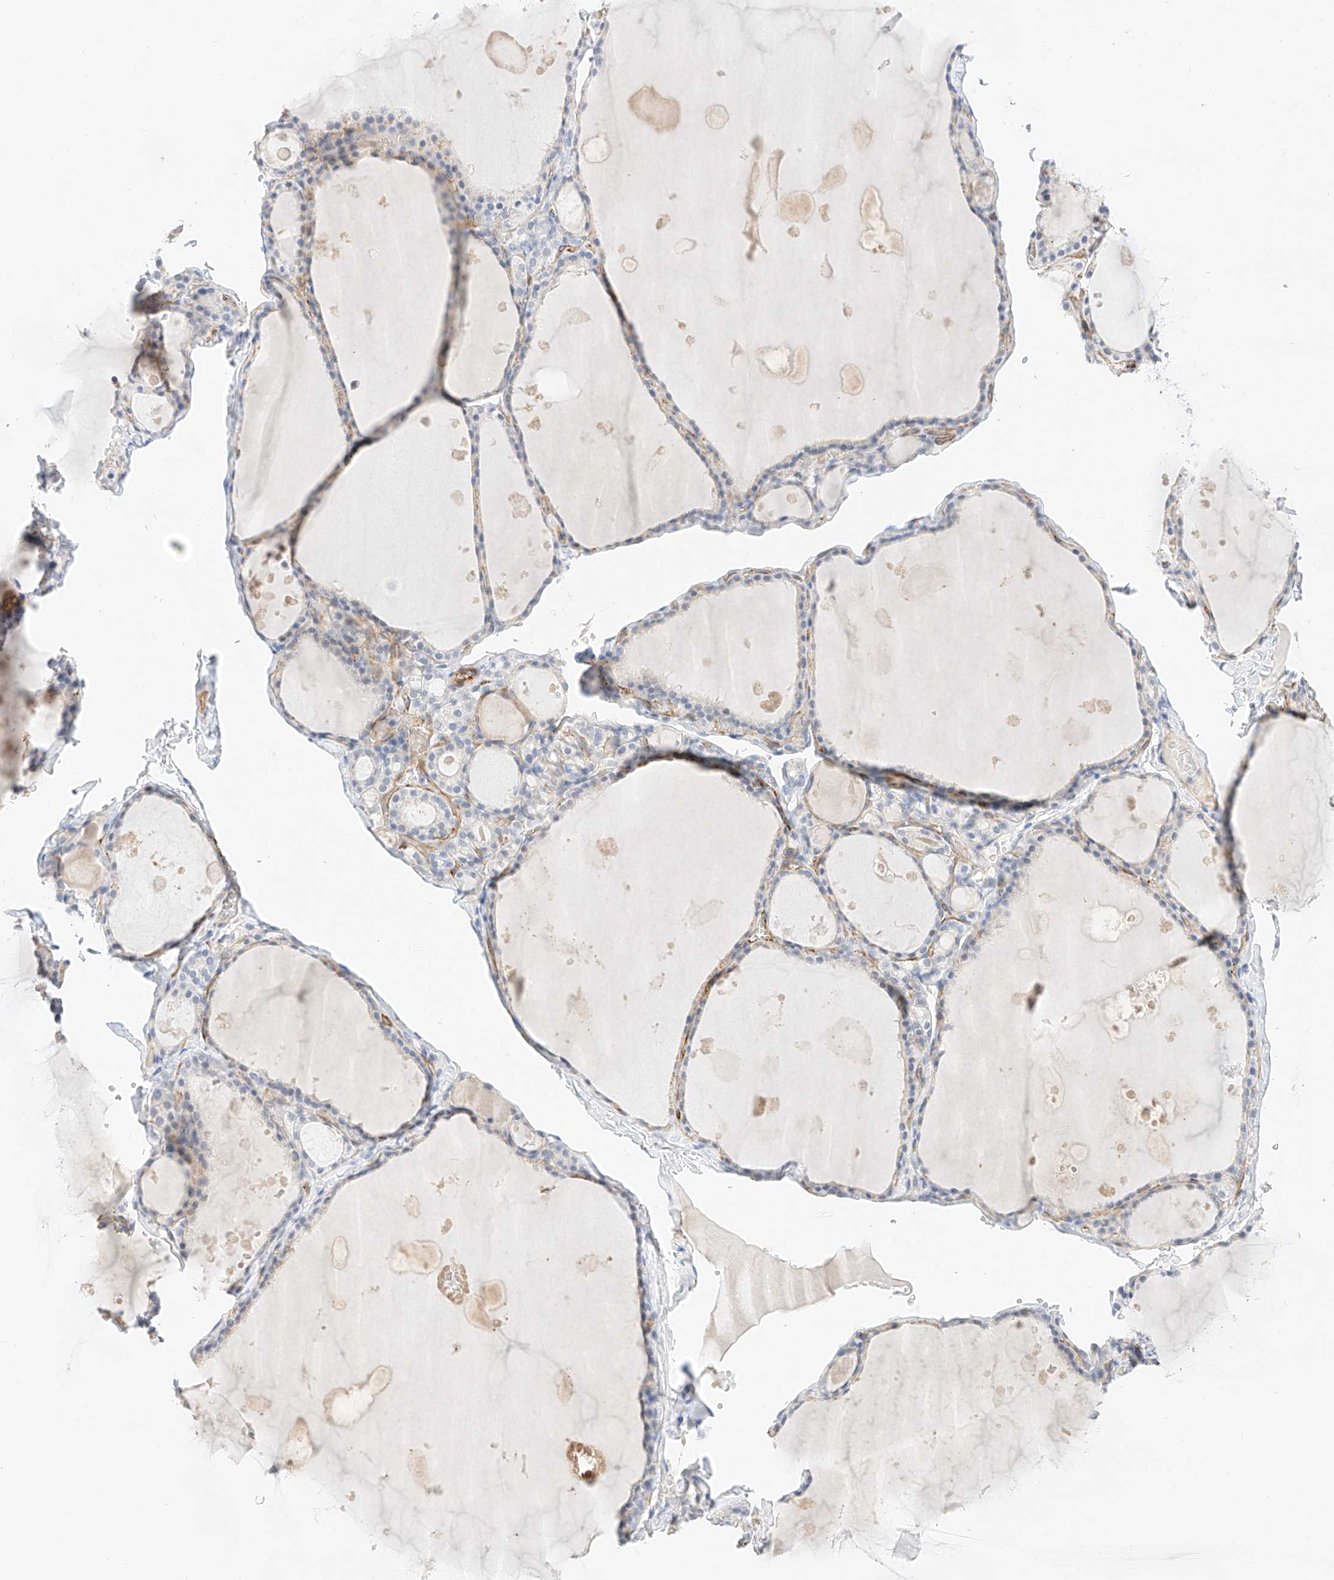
{"staining": {"intensity": "negative", "quantity": "none", "location": "none"}, "tissue": "thyroid gland", "cell_type": "Glandular cells", "image_type": "normal", "snomed": [{"axis": "morphology", "description": "Normal tissue, NOS"}, {"axis": "topography", "description": "Thyroid gland"}], "caption": "Histopathology image shows no significant protein expression in glandular cells of normal thyroid gland. The staining is performed using DAB brown chromogen with nuclei counter-stained in using hematoxylin.", "gene": "CDCP2", "patient": {"sex": "male", "age": 56}}